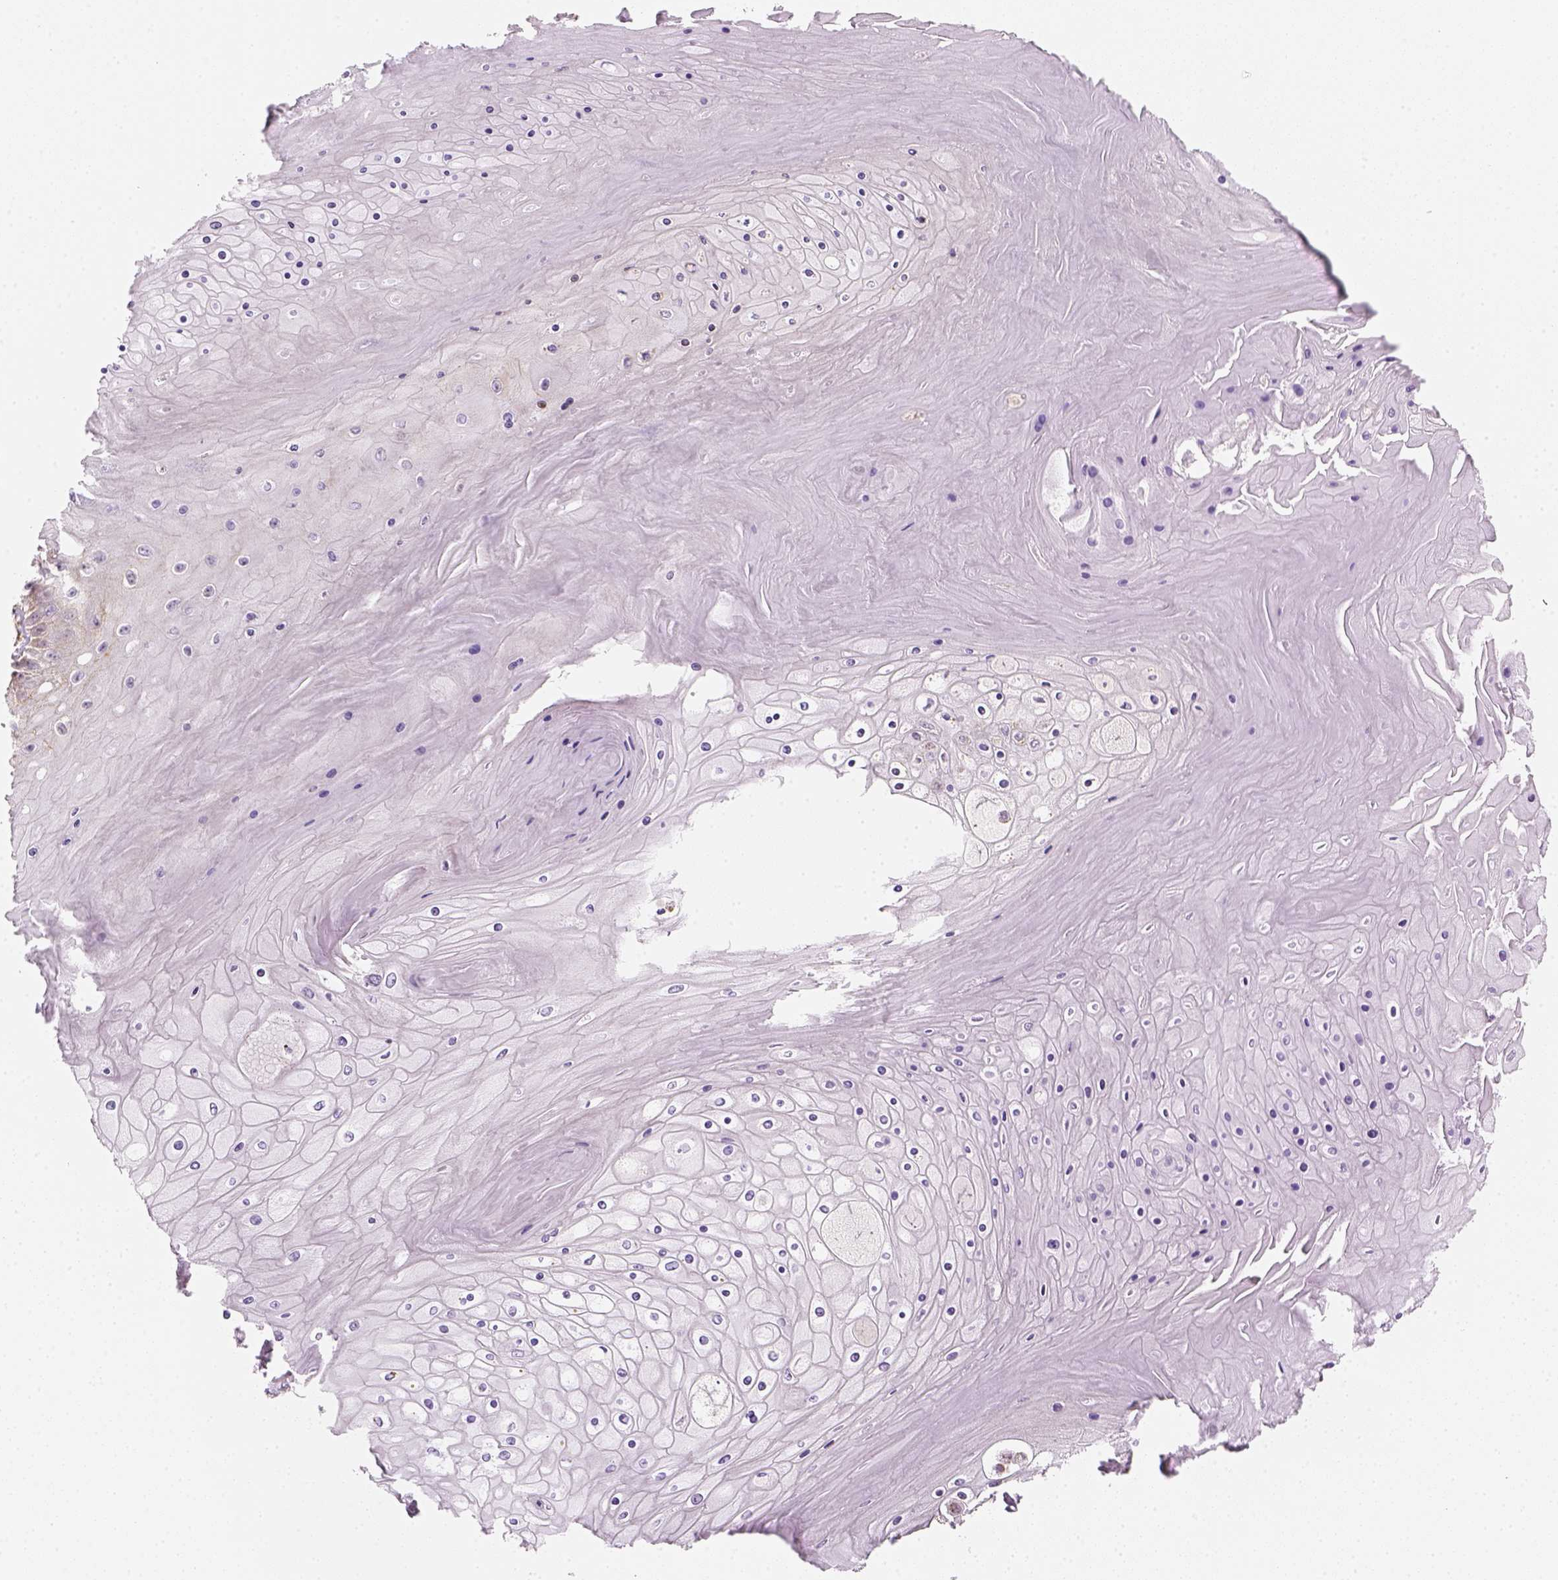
{"staining": {"intensity": "weak", "quantity": "<25%", "location": "cytoplasmic/membranous"}, "tissue": "skin cancer", "cell_type": "Tumor cells", "image_type": "cancer", "snomed": [{"axis": "morphology", "description": "Squamous cell carcinoma, NOS"}, {"axis": "topography", "description": "Skin"}], "caption": "High magnification brightfield microscopy of skin squamous cell carcinoma stained with DAB (3,3'-diaminobenzidine) (brown) and counterstained with hematoxylin (blue): tumor cells show no significant staining.", "gene": "LCA5", "patient": {"sex": "male", "age": 62}}